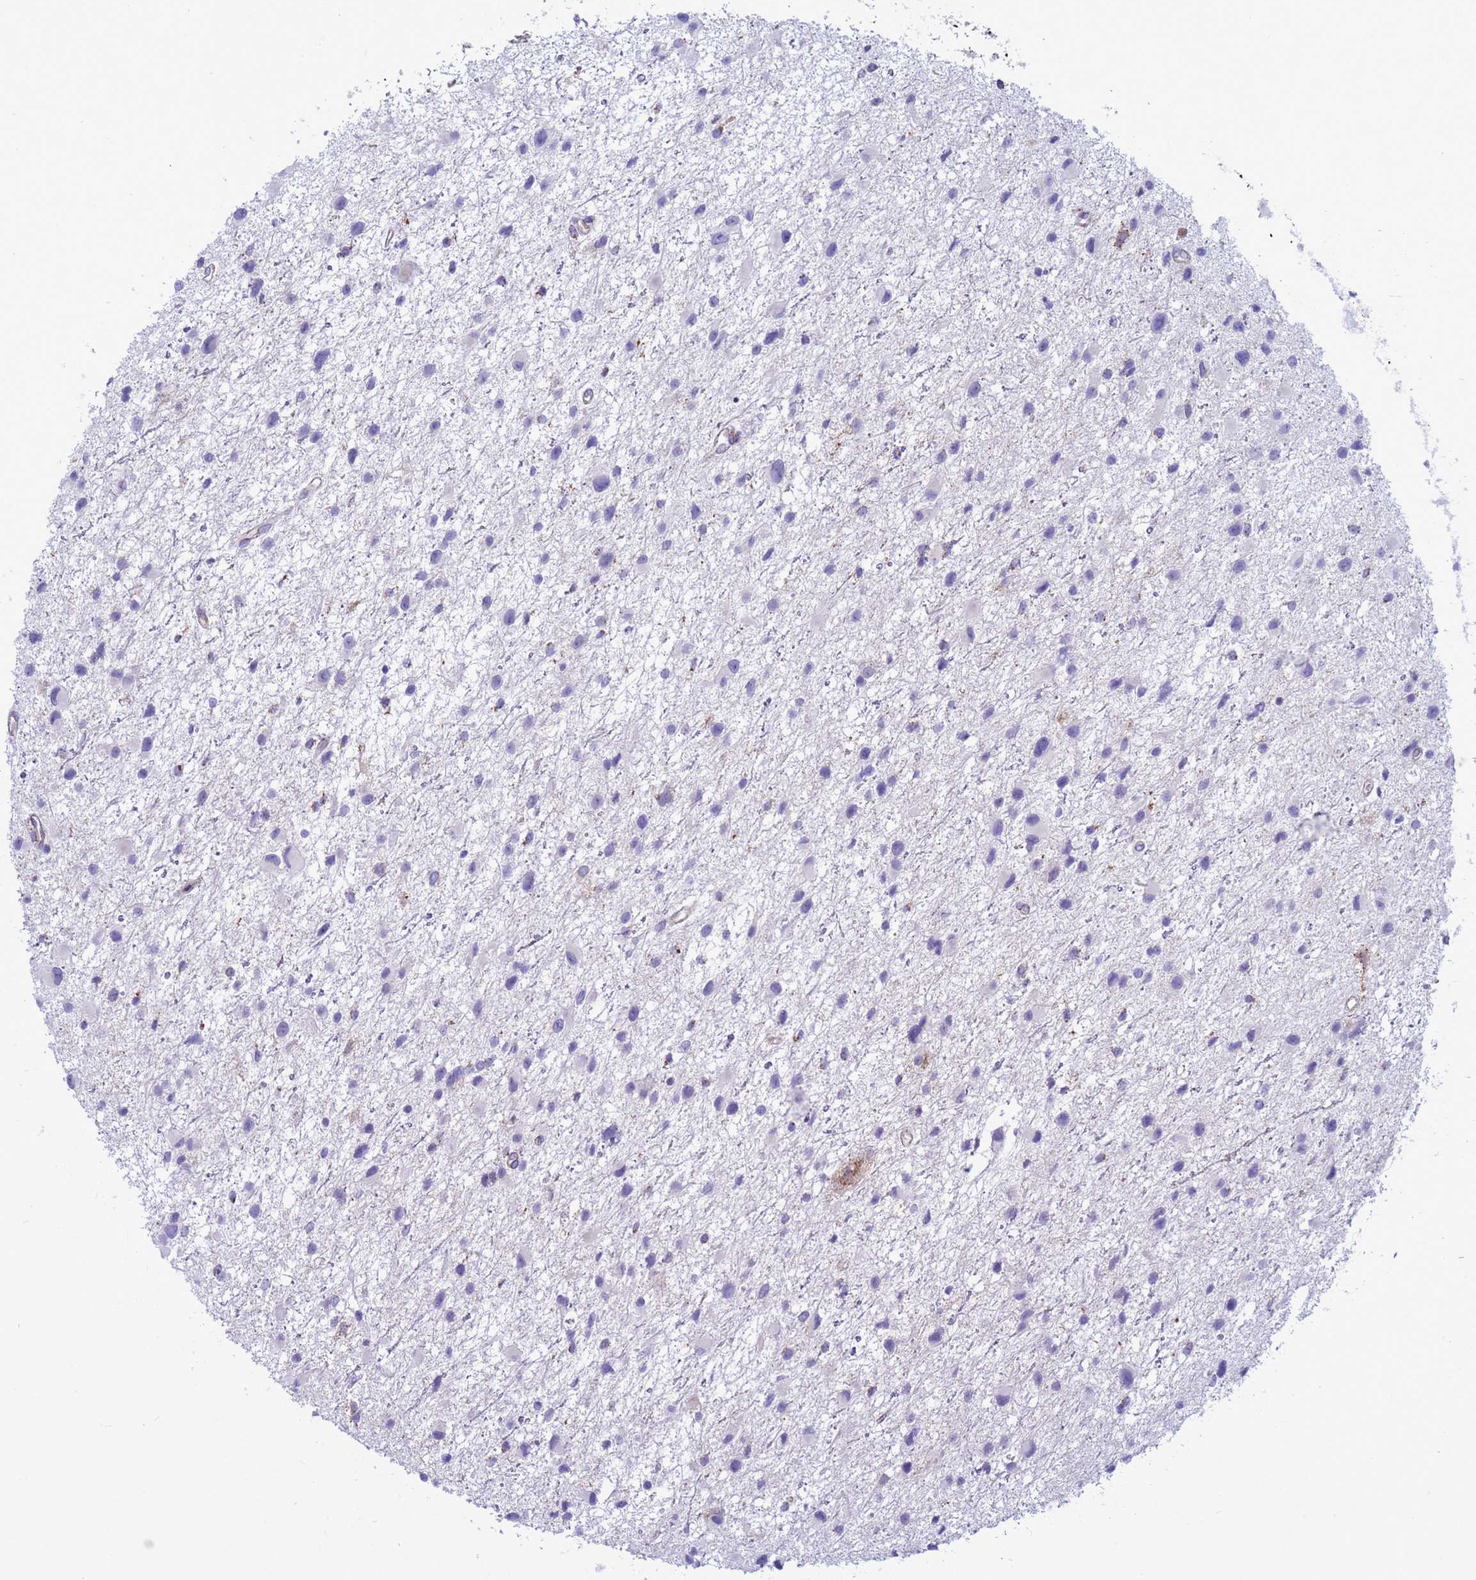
{"staining": {"intensity": "negative", "quantity": "none", "location": "none"}, "tissue": "glioma", "cell_type": "Tumor cells", "image_type": "cancer", "snomed": [{"axis": "morphology", "description": "Glioma, malignant, Low grade"}, {"axis": "topography", "description": "Brain"}], "caption": "Immunohistochemistry (IHC) of malignant glioma (low-grade) exhibits no staining in tumor cells.", "gene": "NCALD", "patient": {"sex": "female", "age": 32}}